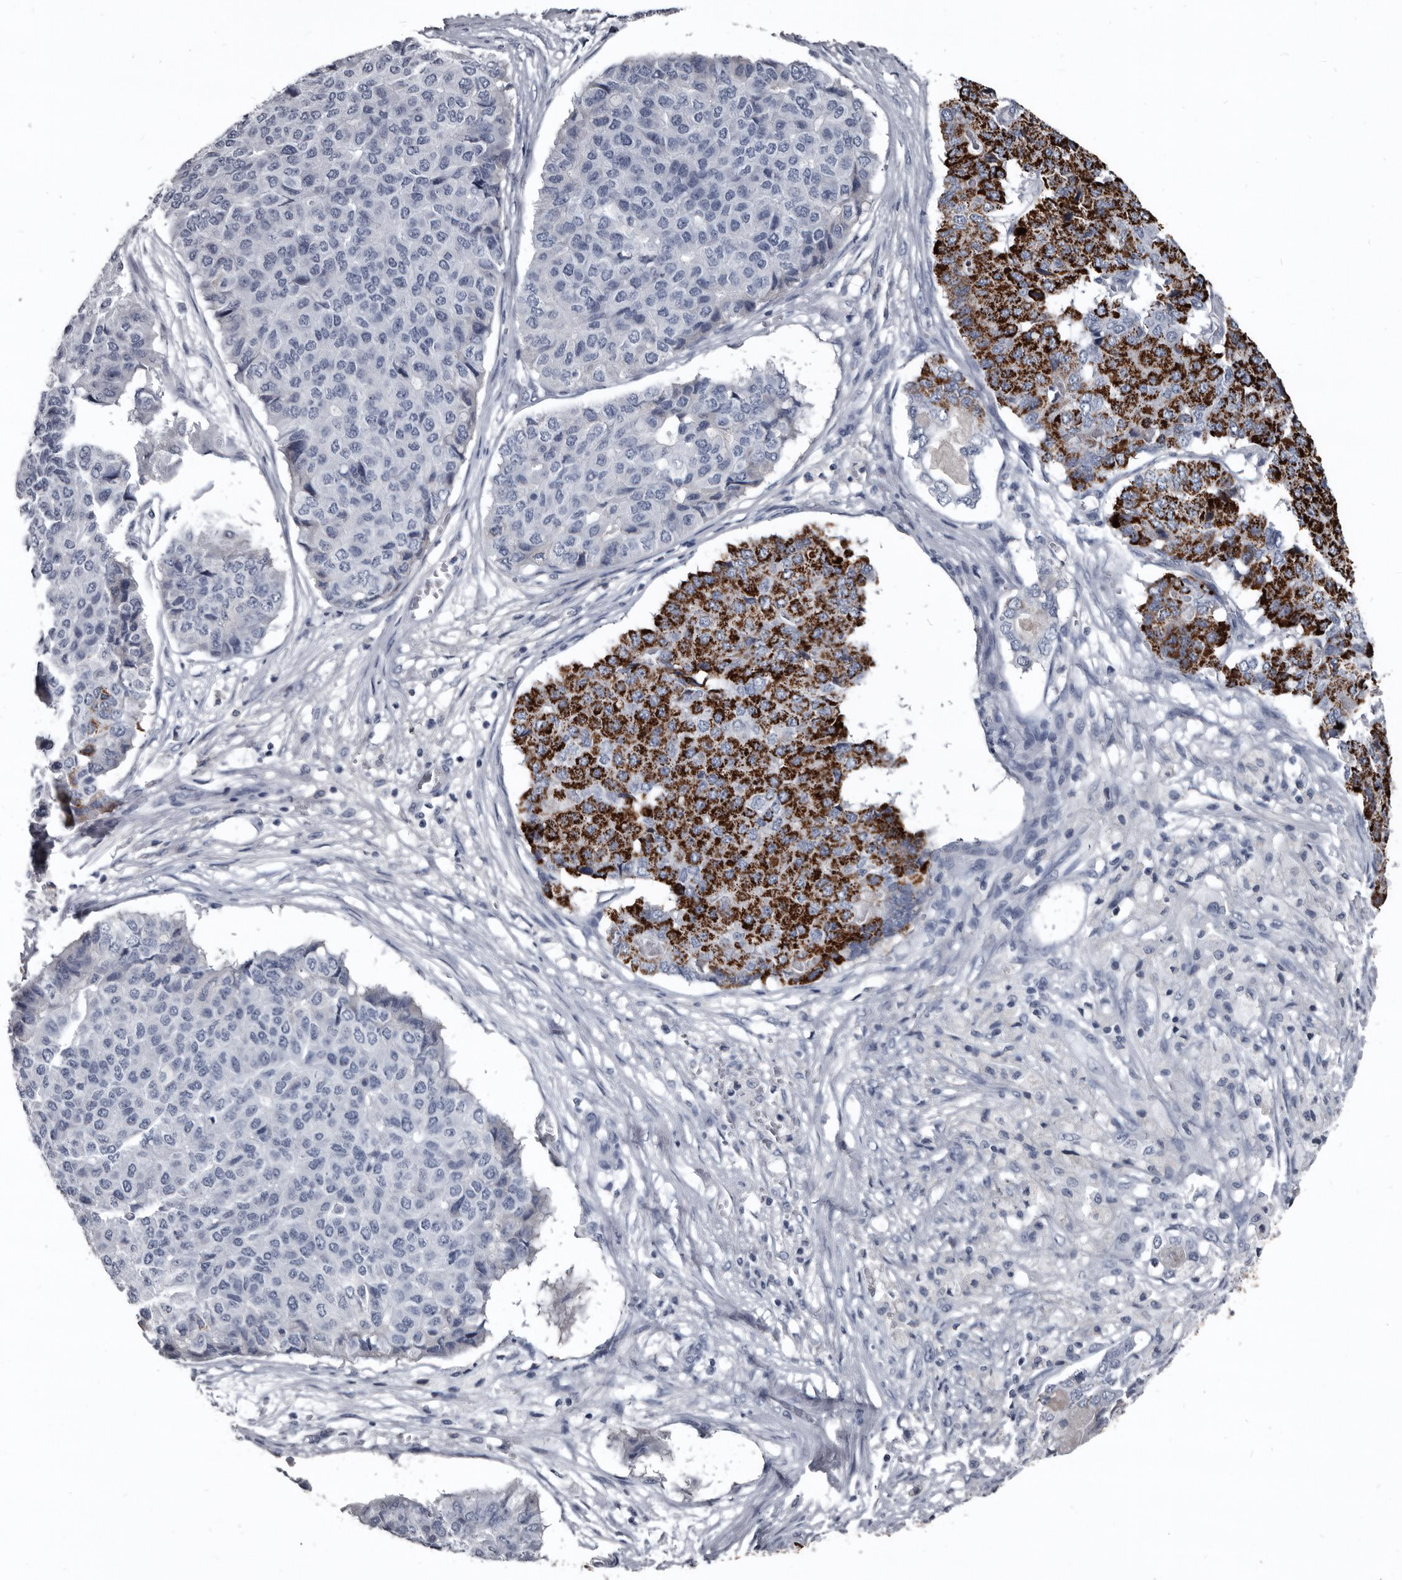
{"staining": {"intensity": "strong", "quantity": "<25%", "location": "cytoplasmic/membranous"}, "tissue": "pancreatic cancer", "cell_type": "Tumor cells", "image_type": "cancer", "snomed": [{"axis": "morphology", "description": "Adenocarcinoma, NOS"}, {"axis": "topography", "description": "Pancreas"}], "caption": "High-power microscopy captured an IHC micrograph of adenocarcinoma (pancreatic), revealing strong cytoplasmic/membranous expression in about <25% of tumor cells. The protein is shown in brown color, while the nuclei are stained blue.", "gene": "GREB1", "patient": {"sex": "male", "age": 50}}